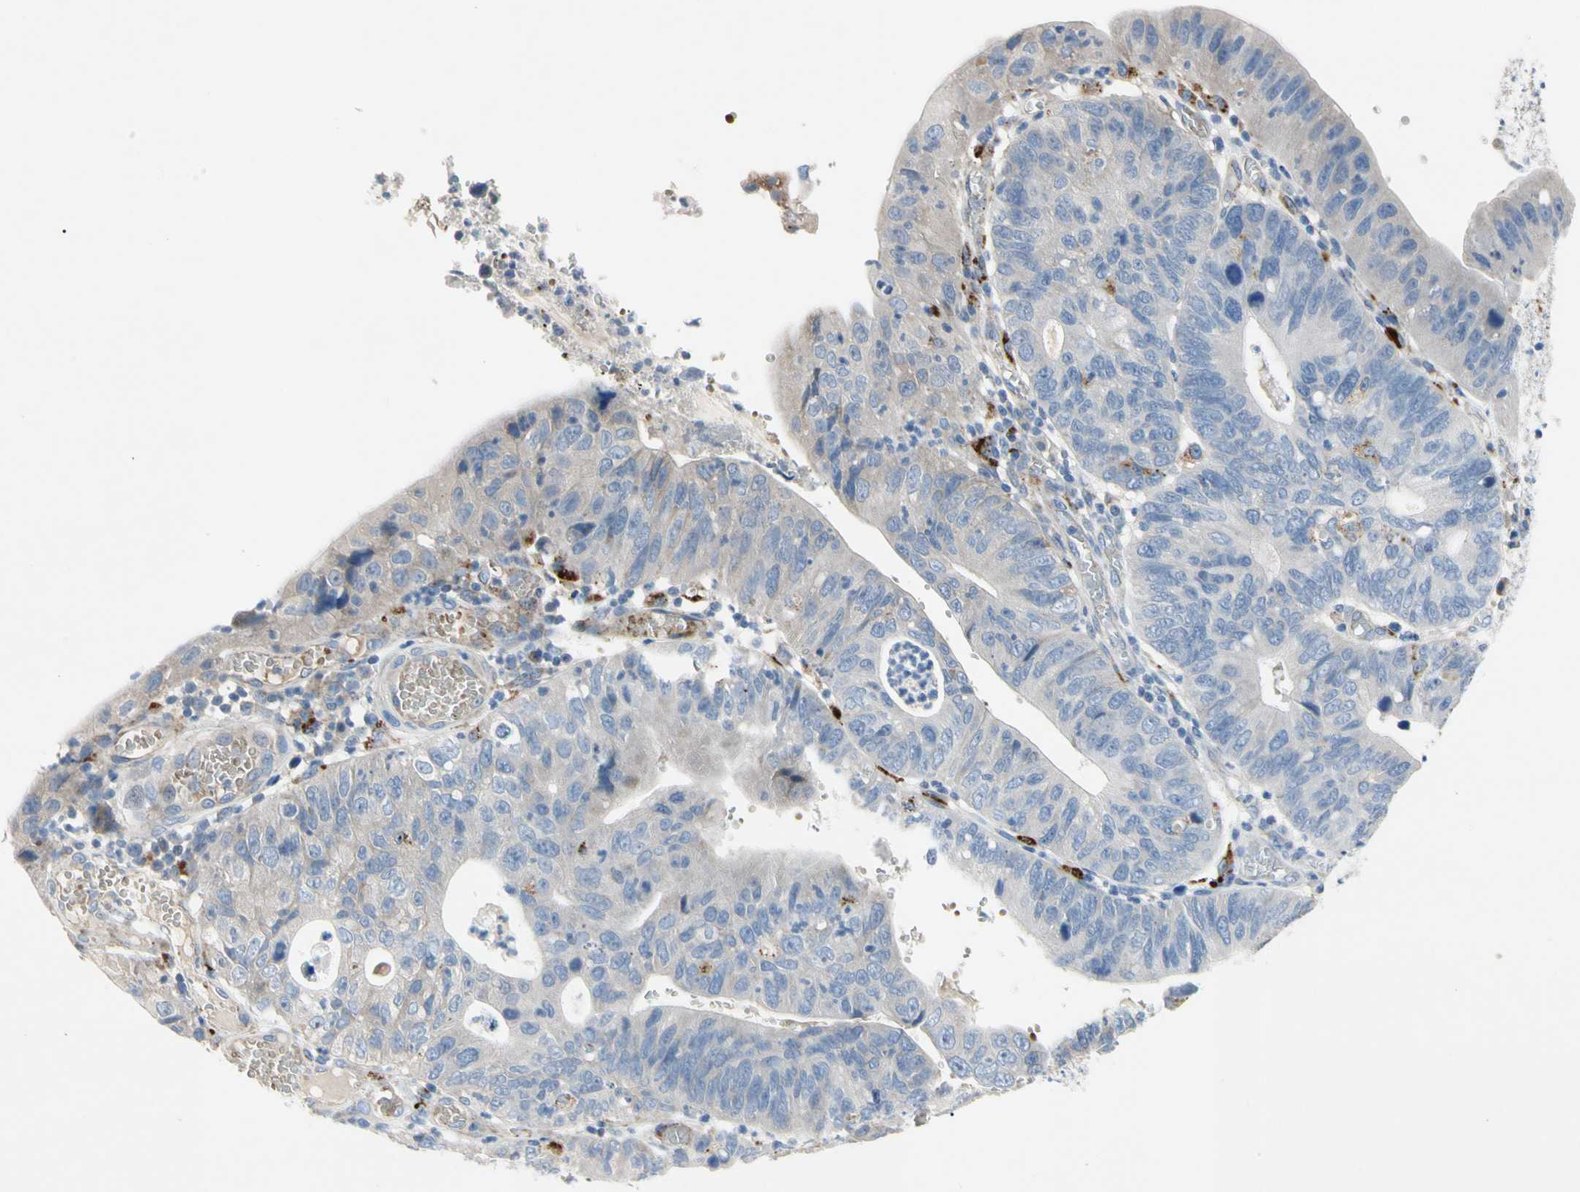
{"staining": {"intensity": "negative", "quantity": "none", "location": "none"}, "tissue": "stomach cancer", "cell_type": "Tumor cells", "image_type": "cancer", "snomed": [{"axis": "morphology", "description": "Adenocarcinoma, NOS"}, {"axis": "topography", "description": "Stomach"}], "caption": "Immunohistochemistry (IHC) image of human stomach adenocarcinoma stained for a protein (brown), which demonstrates no staining in tumor cells.", "gene": "RETSAT", "patient": {"sex": "male", "age": 59}}